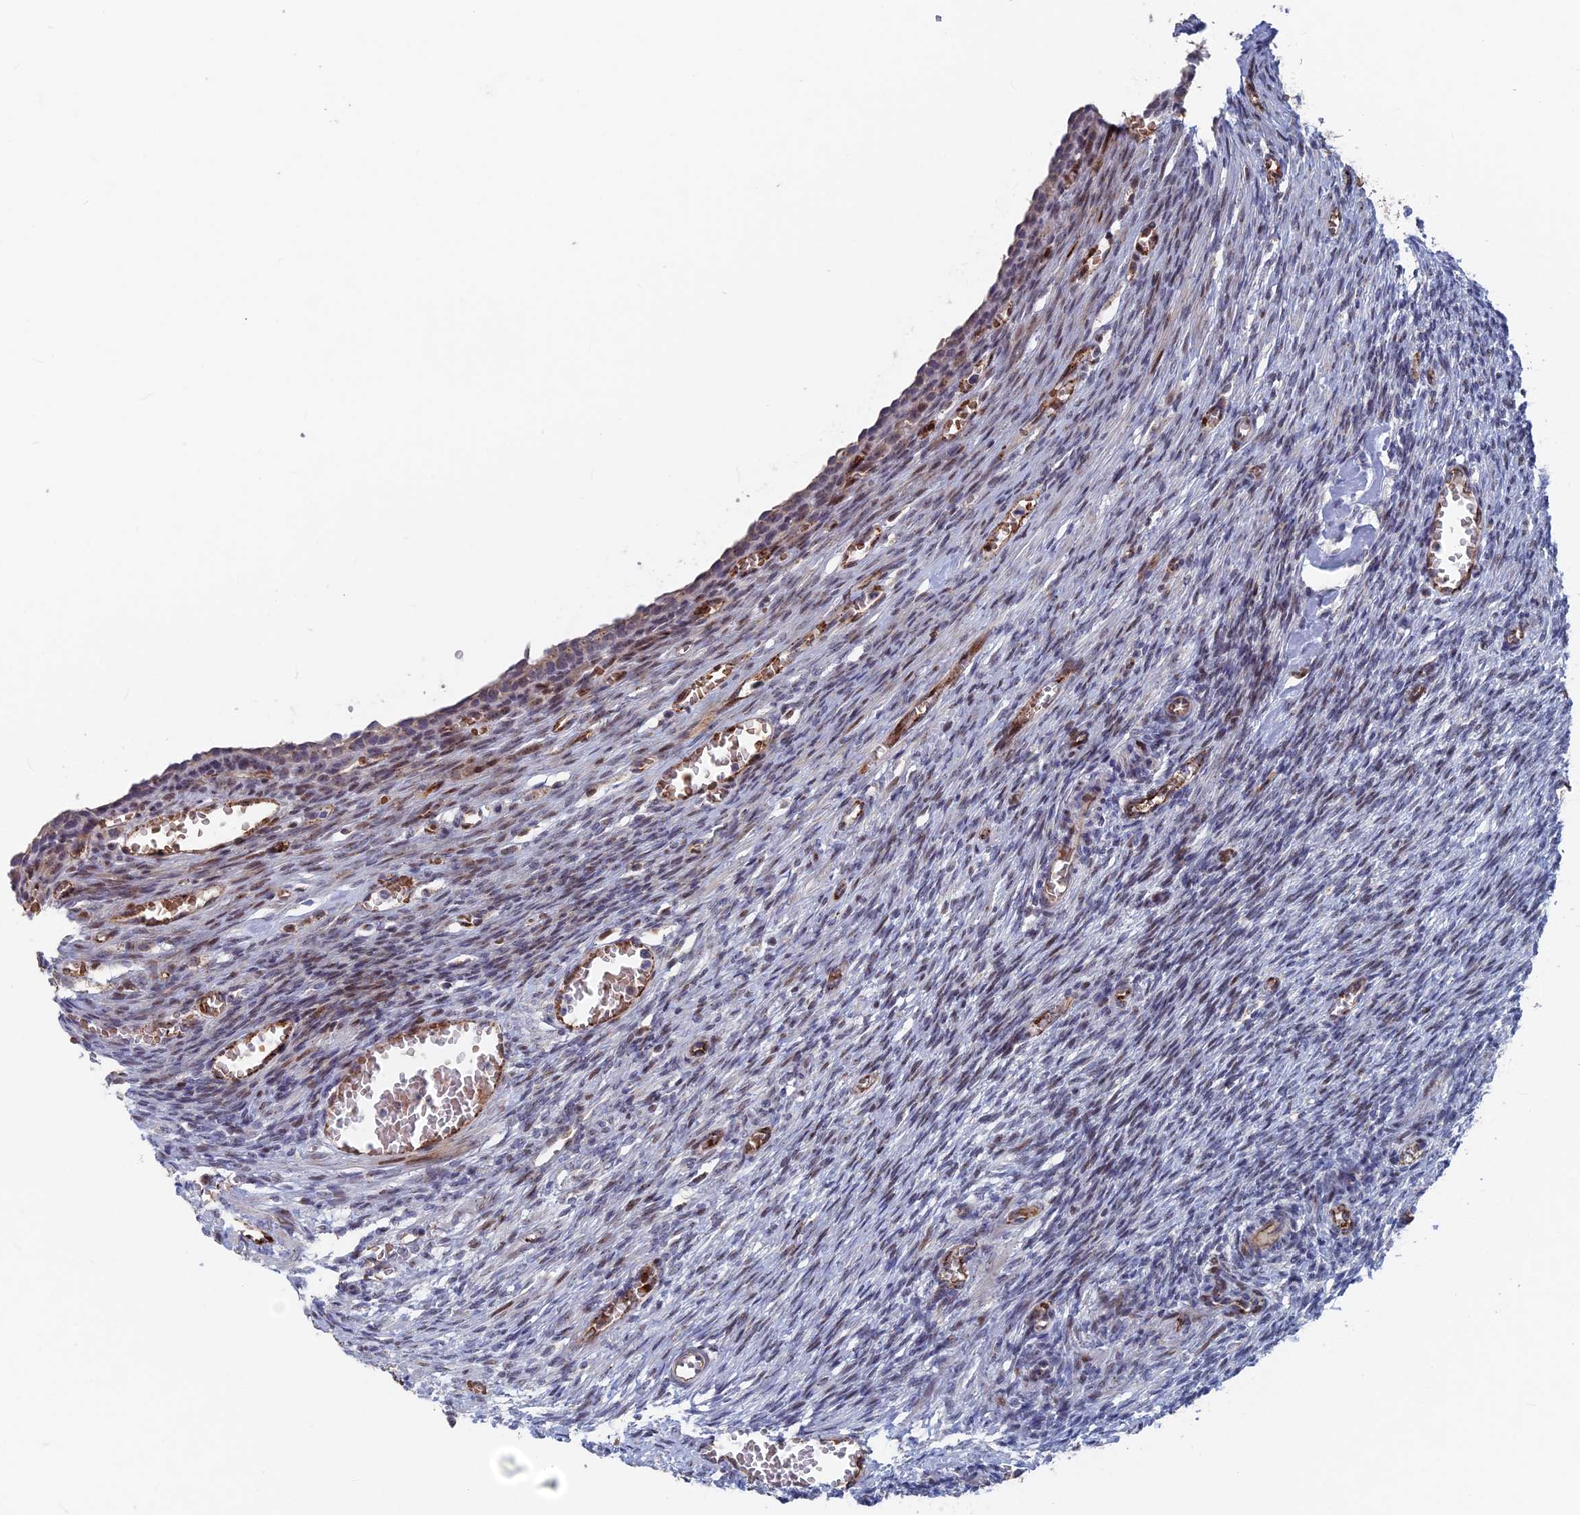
{"staining": {"intensity": "moderate", "quantity": "<25%", "location": "cytoplasmic/membranous"}, "tissue": "ovary", "cell_type": "Follicle cells", "image_type": "normal", "snomed": [{"axis": "morphology", "description": "Normal tissue, NOS"}, {"axis": "topography", "description": "Ovary"}], "caption": "The photomicrograph reveals staining of unremarkable ovary, revealing moderate cytoplasmic/membranous protein positivity (brown color) within follicle cells.", "gene": "SH3D21", "patient": {"sex": "female", "age": 27}}